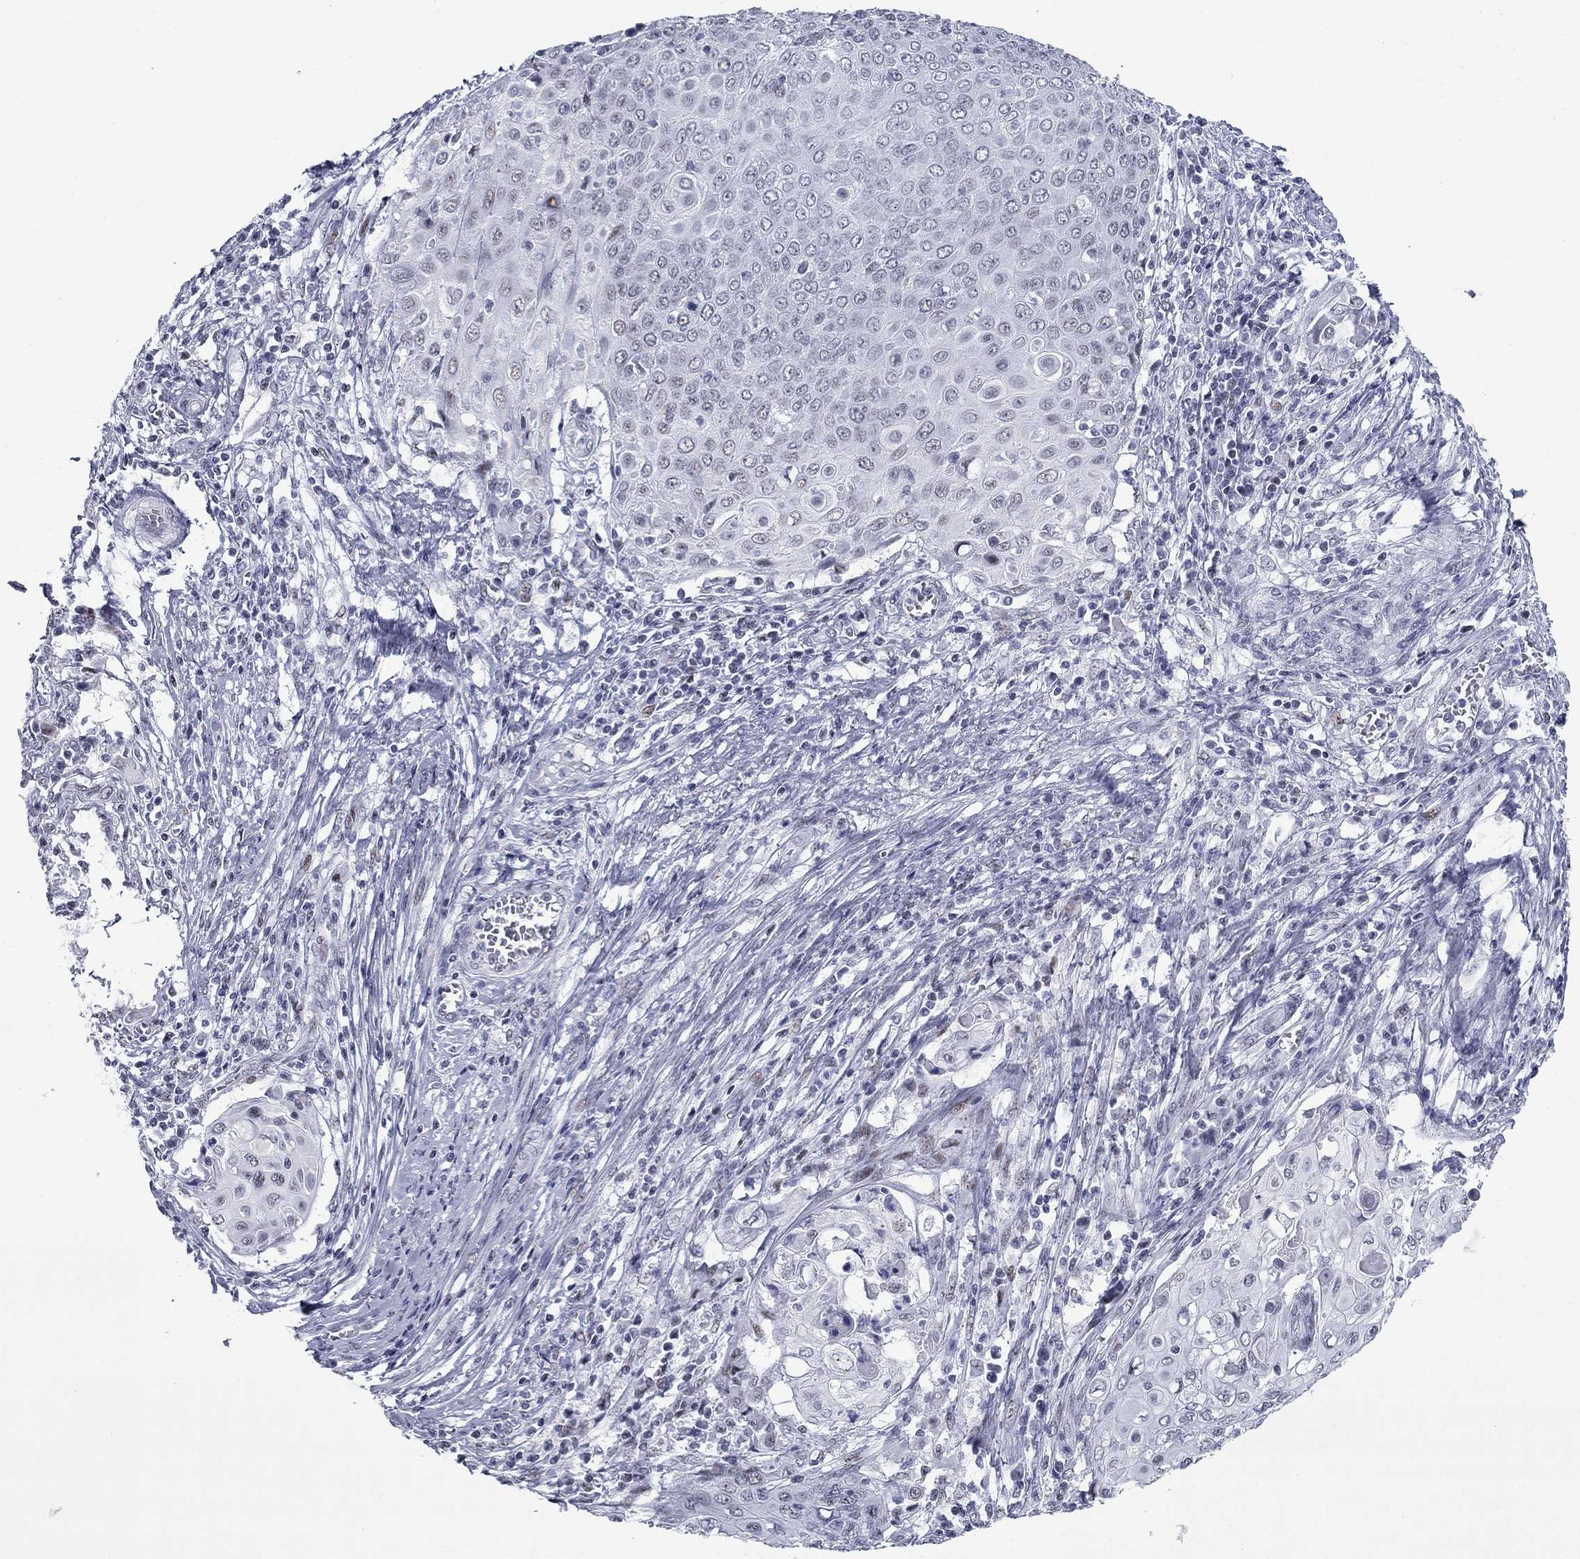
{"staining": {"intensity": "negative", "quantity": "none", "location": "none"}, "tissue": "cervical cancer", "cell_type": "Tumor cells", "image_type": "cancer", "snomed": [{"axis": "morphology", "description": "Squamous cell carcinoma, NOS"}, {"axis": "topography", "description": "Cervix"}], "caption": "Image shows no significant protein positivity in tumor cells of squamous cell carcinoma (cervical).", "gene": "ASF1B", "patient": {"sex": "female", "age": 39}}